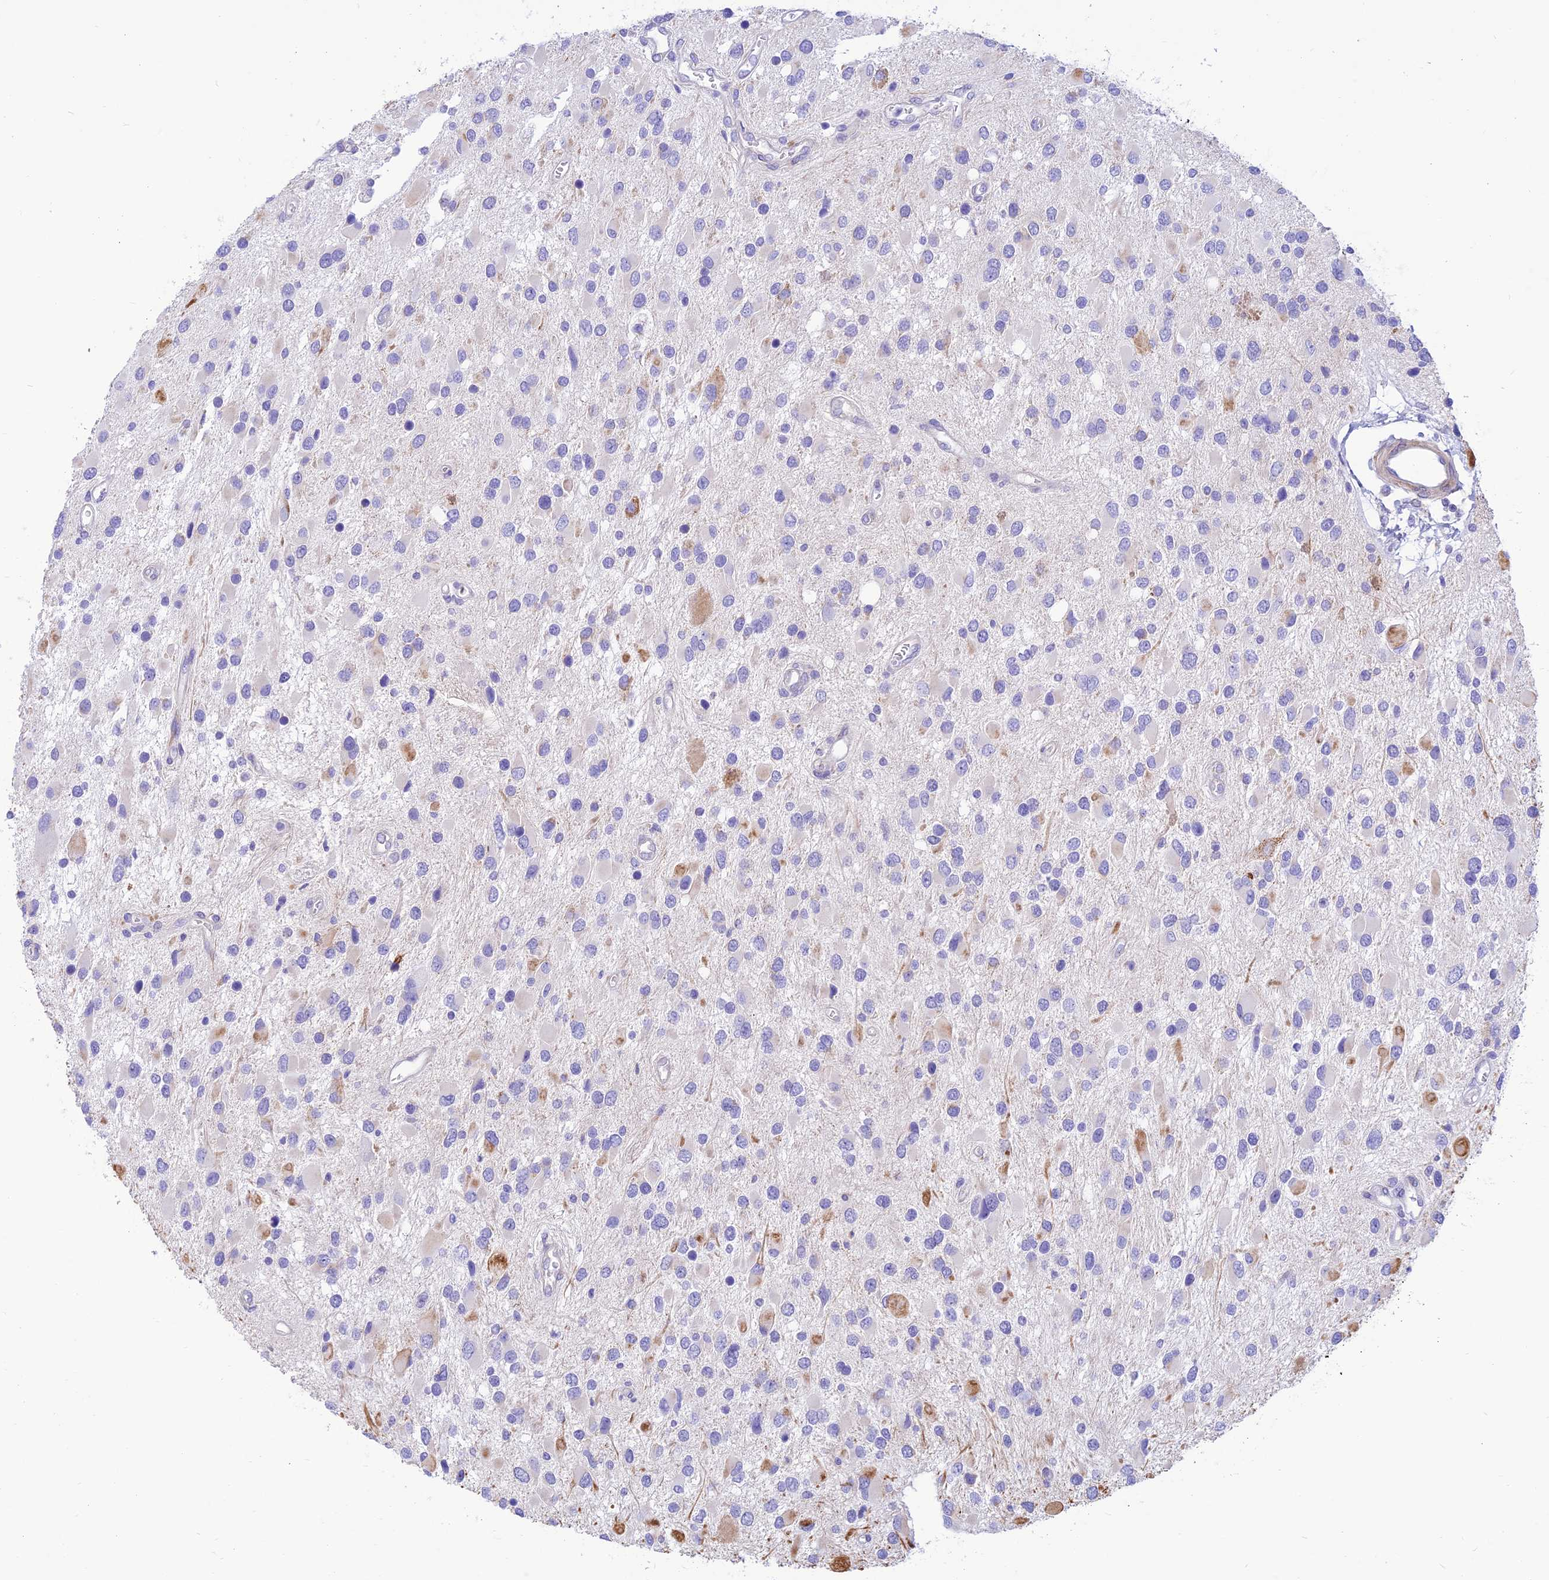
{"staining": {"intensity": "moderate", "quantity": "<25%", "location": "cytoplasmic/membranous"}, "tissue": "glioma", "cell_type": "Tumor cells", "image_type": "cancer", "snomed": [{"axis": "morphology", "description": "Glioma, malignant, High grade"}, {"axis": "topography", "description": "Brain"}], "caption": "Immunohistochemical staining of malignant glioma (high-grade) shows low levels of moderate cytoplasmic/membranous protein staining in about <25% of tumor cells. The protein is shown in brown color, while the nuclei are stained blue.", "gene": "FAM186B", "patient": {"sex": "male", "age": 53}}